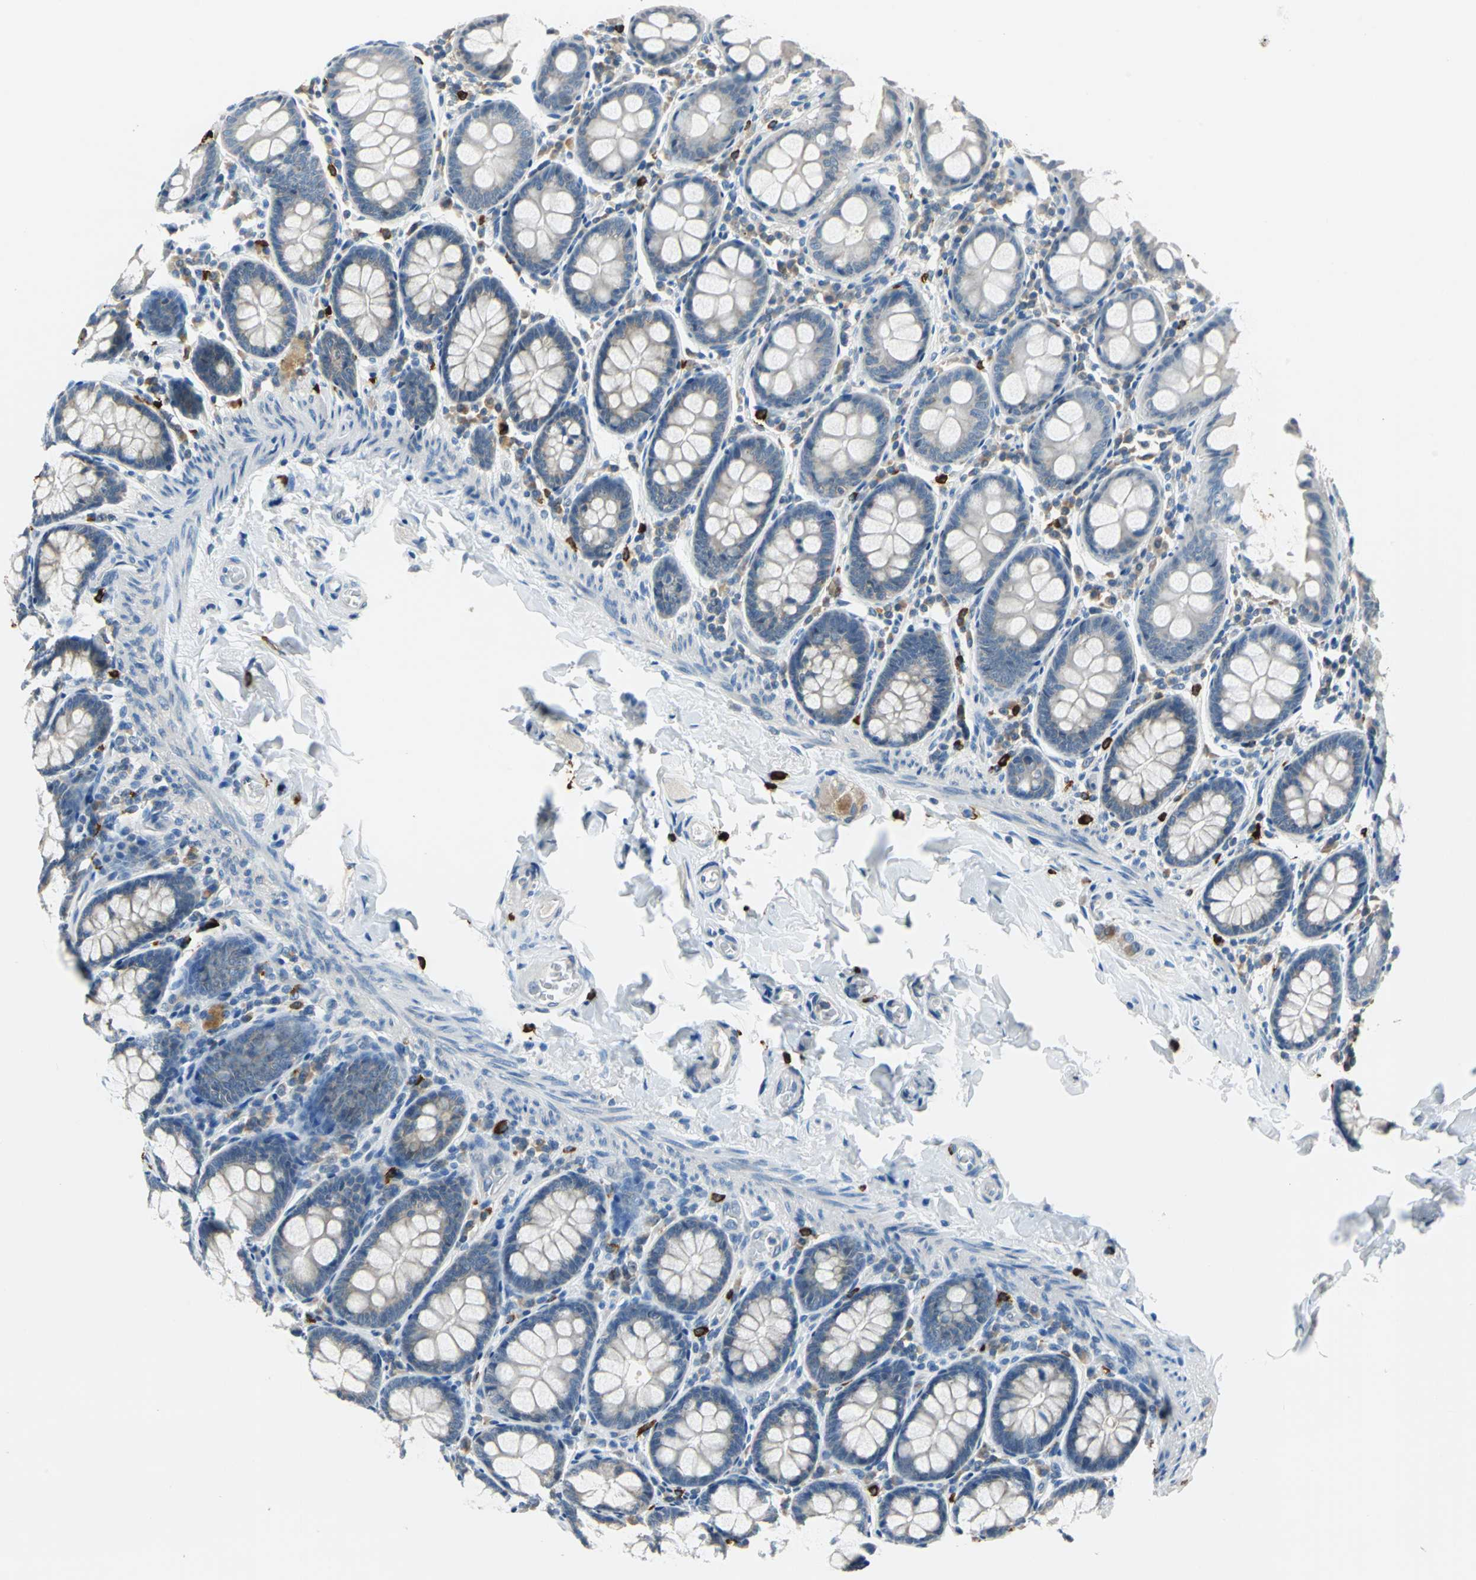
{"staining": {"intensity": "negative", "quantity": "none", "location": "none"}, "tissue": "colon", "cell_type": "Endothelial cells", "image_type": "normal", "snomed": [{"axis": "morphology", "description": "Normal tissue, NOS"}, {"axis": "topography", "description": "Colon"}], "caption": "This image is of benign colon stained with immunohistochemistry (IHC) to label a protein in brown with the nuclei are counter-stained blue. There is no positivity in endothelial cells.", "gene": "CPA3", "patient": {"sex": "female", "age": 61}}